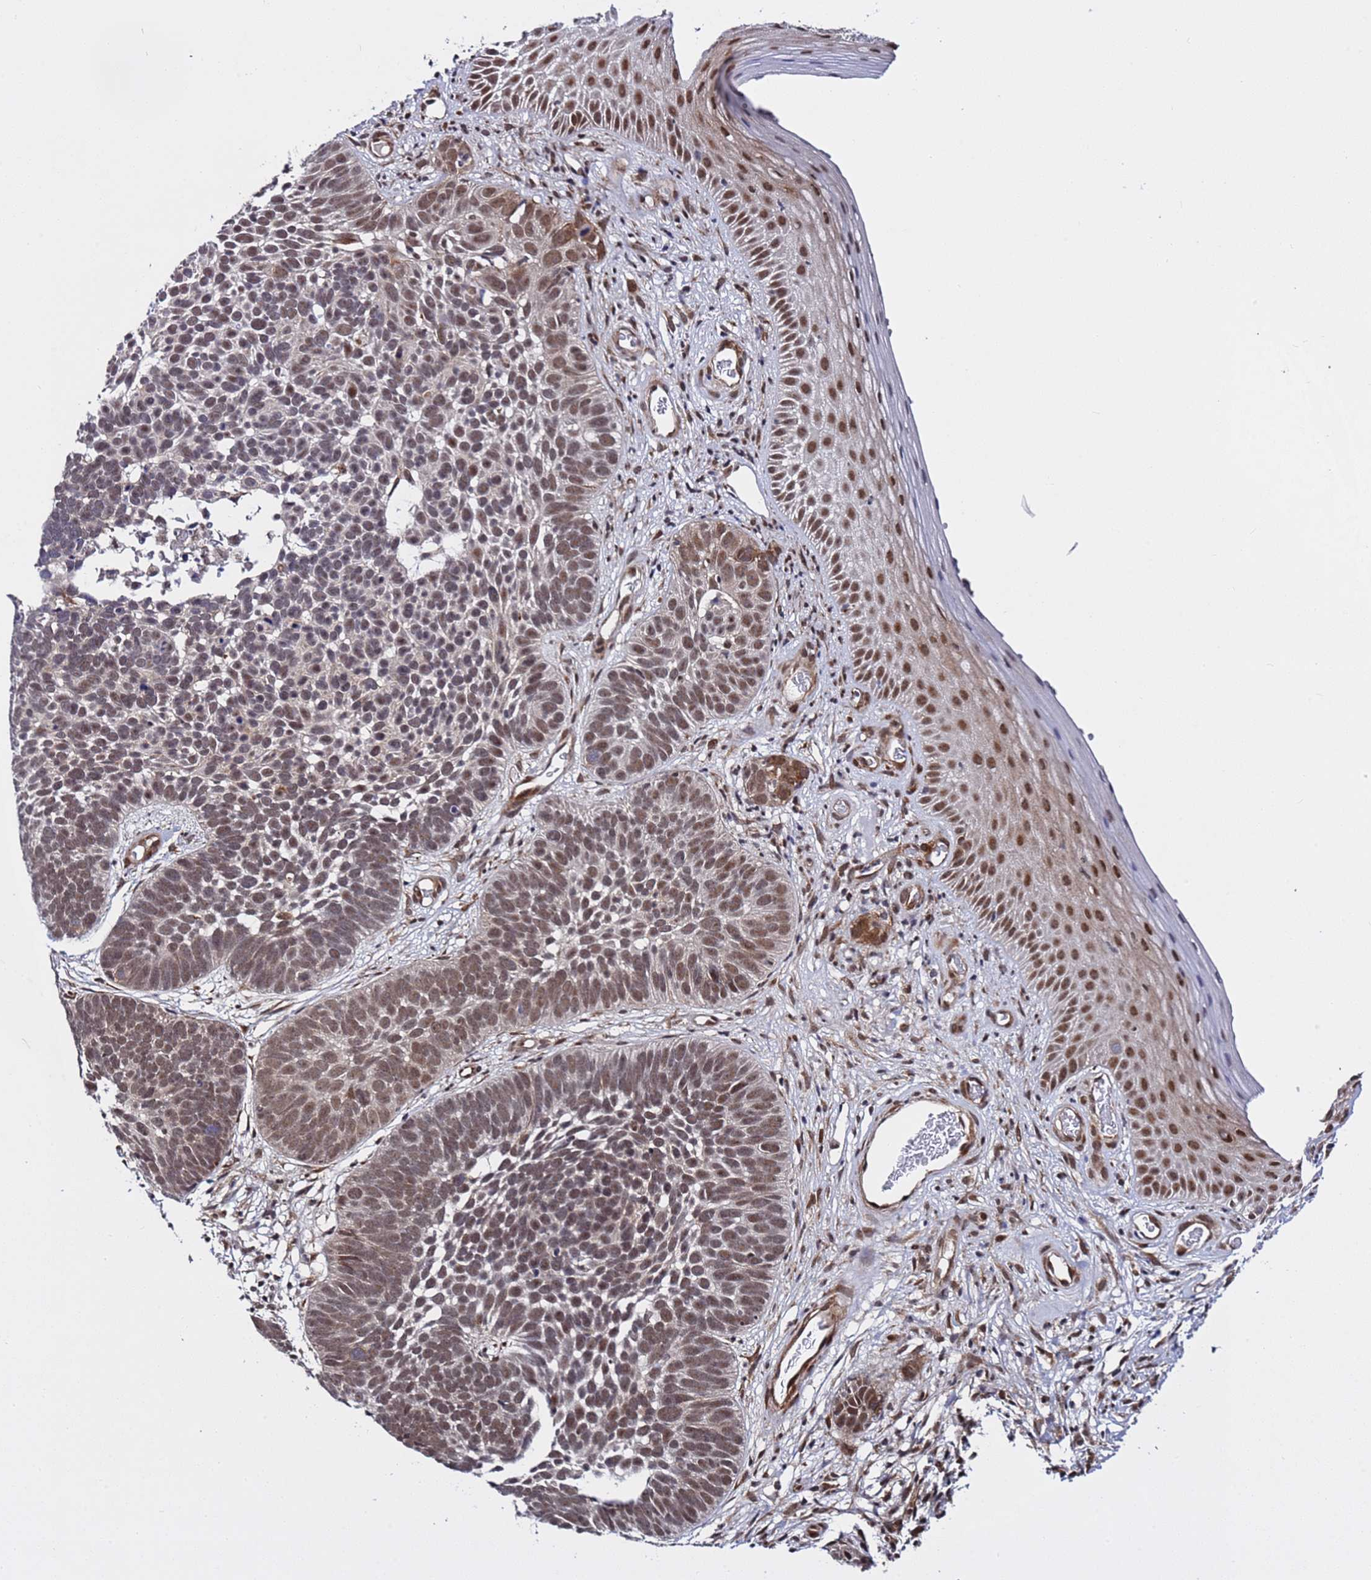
{"staining": {"intensity": "moderate", "quantity": "25%-75%", "location": "nuclear"}, "tissue": "skin cancer", "cell_type": "Tumor cells", "image_type": "cancer", "snomed": [{"axis": "morphology", "description": "Basal cell carcinoma"}, {"axis": "topography", "description": "Skin"}], "caption": "Protein expression by immunohistochemistry demonstrates moderate nuclear expression in approximately 25%-75% of tumor cells in skin basal cell carcinoma.", "gene": "POLR2D", "patient": {"sex": "male", "age": 89}}